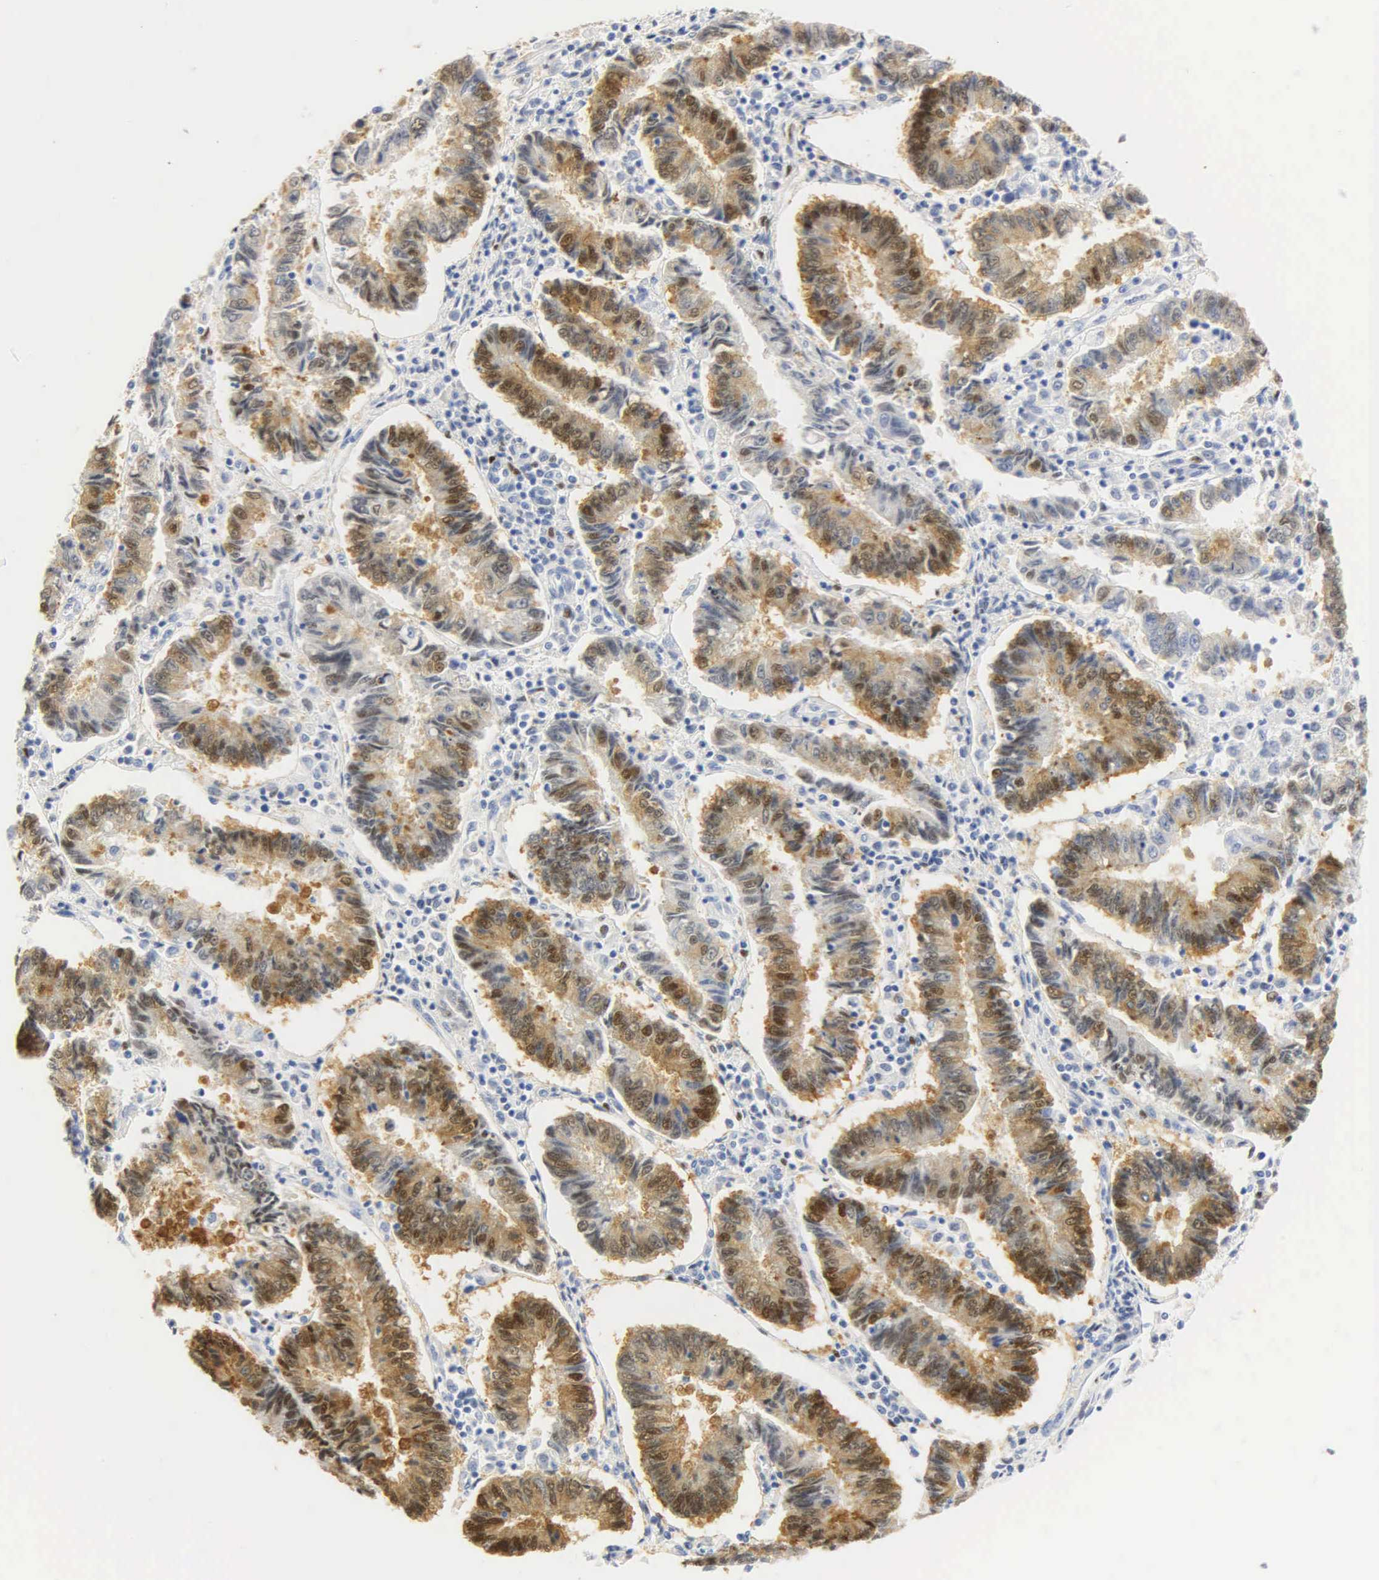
{"staining": {"intensity": "moderate", "quantity": ">75%", "location": "cytoplasmic/membranous,nuclear"}, "tissue": "endometrial cancer", "cell_type": "Tumor cells", "image_type": "cancer", "snomed": [{"axis": "morphology", "description": "Adenocarcinoma, NOS"}, {"axis": "topography", "description": "Endometrium"}], "caption": "A brown stain highlights moderate cytoplasmic/membranous and nuclear positivity of a protein in human adenocarcinoma (endometrial) tumor cells.", "gene": "PGR", "patient": {"sex": "female", "age": 75}}